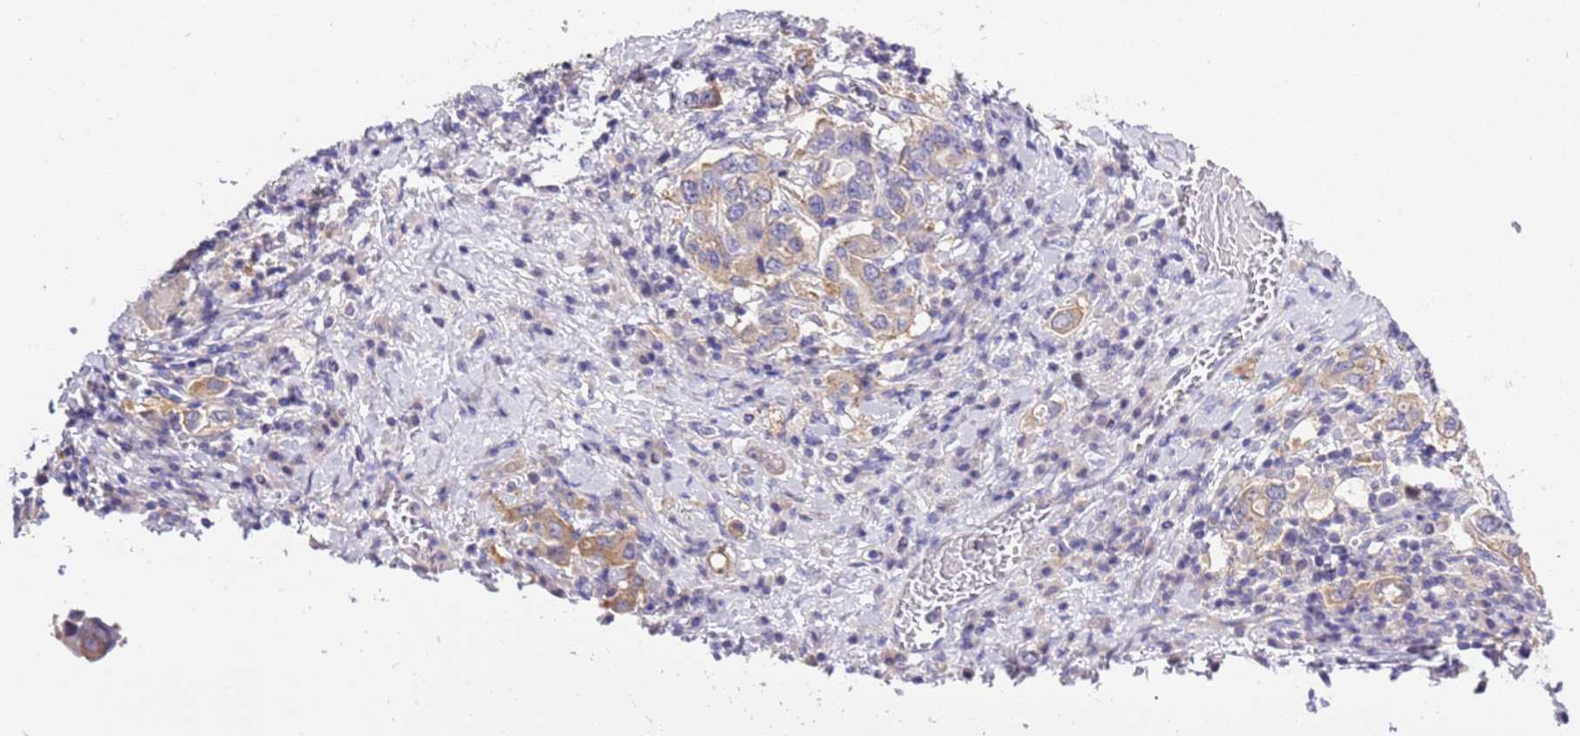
{"staining": {"intensity": "moderate", "quantity": "25%-75%", "location": "cytoplasmic/membranous"}, "tissue": "stomach cancer", "cell_type": "Tumor cells", "image_type": "cancer", "snomed": [{"axis": "morphology", "description": "Adenocarcinoma, NOS"}, {"axis": "topography", "description": "Stomach, upper"}, {"axis": "topography", "description": "Stomach"}], "caption": "Stomach adenocarcinoma tissue reveals moderate cytoplasmic/membranous staining in approximately 25%-75% of tumor cells", "gene": "STIP1", "patient": {"sex": "male", "age": 62}}